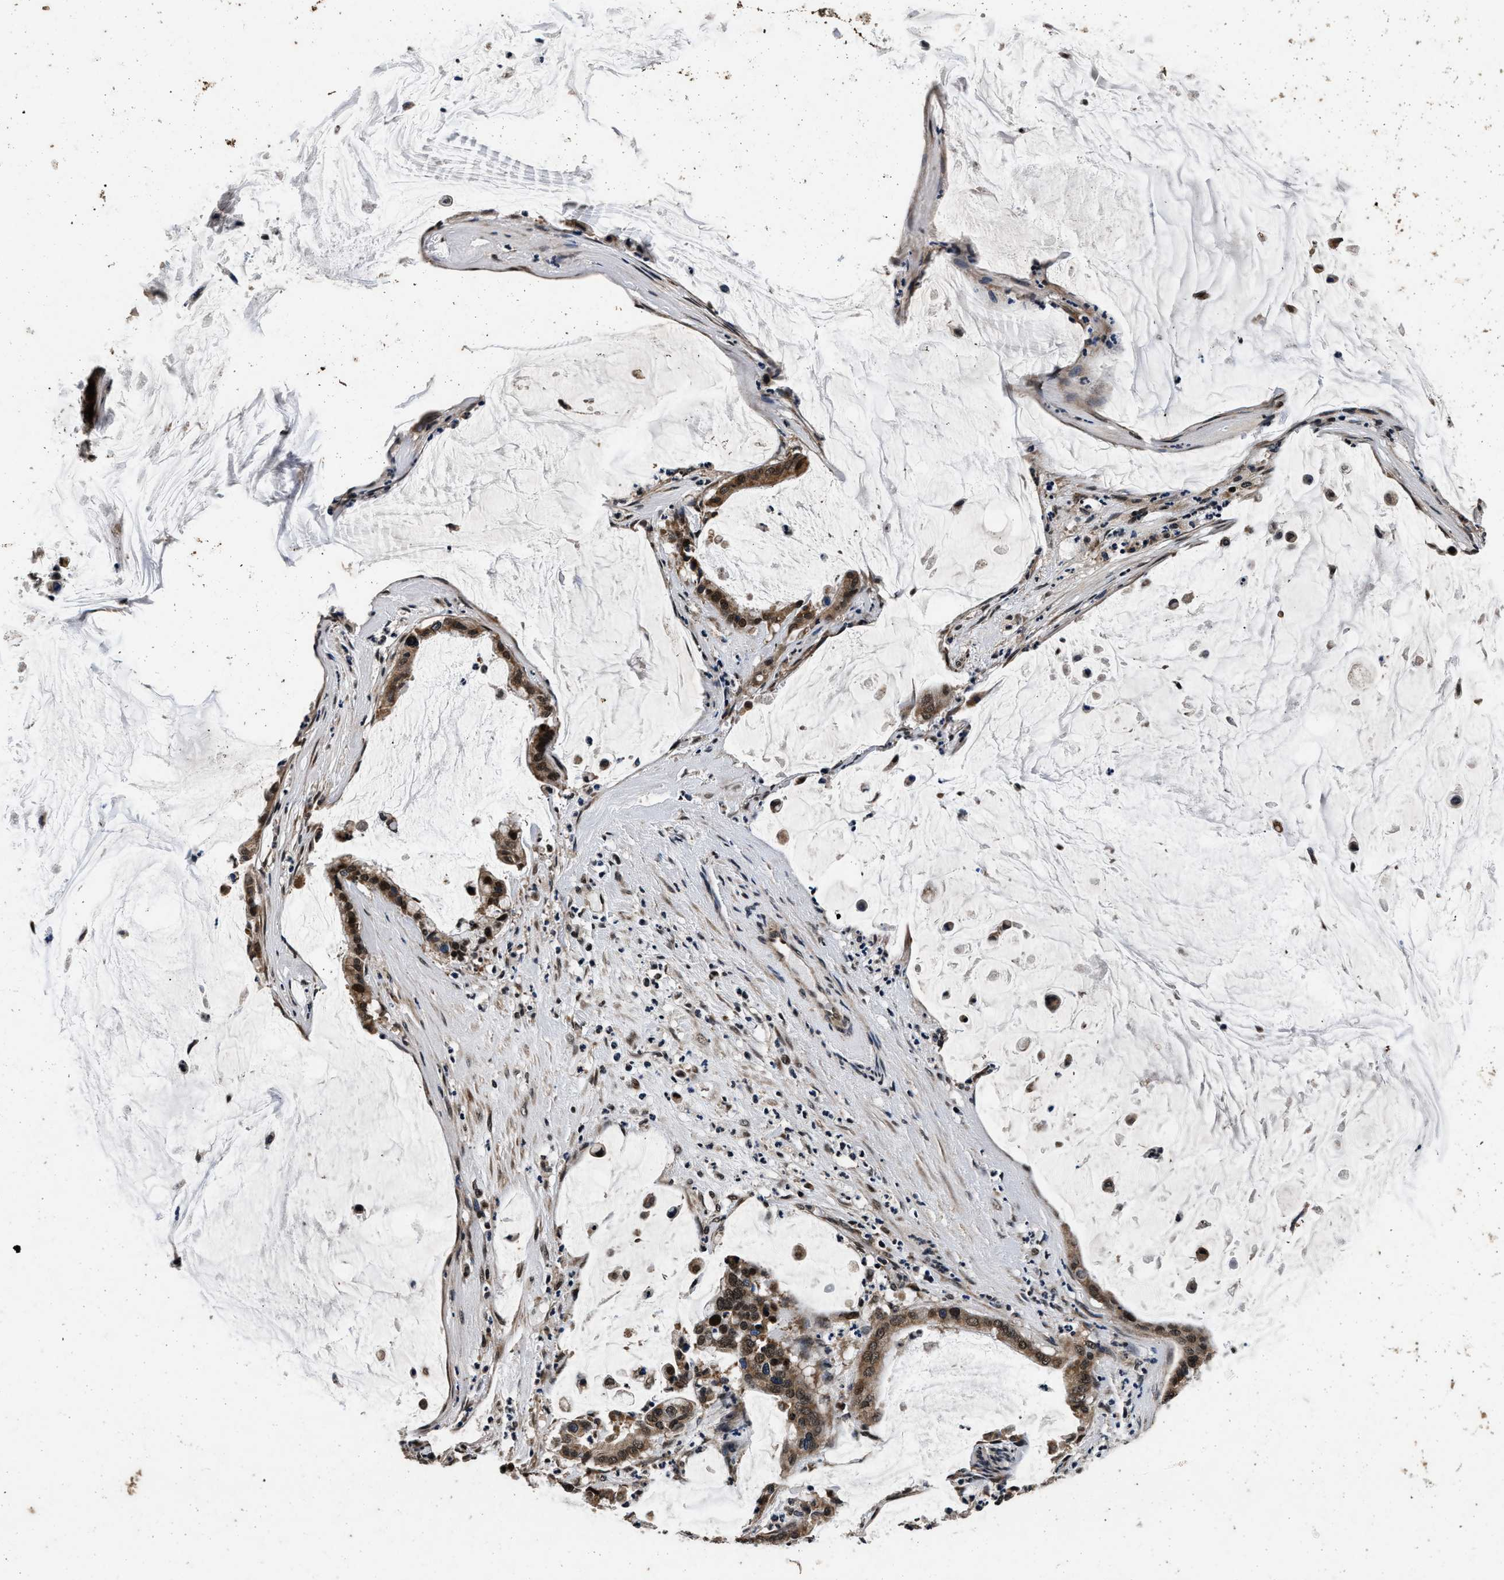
{"staining": {"intensity": "strong", "quantity": ">75%", "location": "cytoplasmic/membranous,nuclear"}, "tissue": "pancreatic cancer", "cell_type": "Tumor cells", "image_type": "cancer", "snomed": [{"axis": "morphology", "description": "Adenocarcinoma, NOS"}, {"axis": "topography", "description": "Pancreas"}], "caption": "Pancreatic cancer was stained to show a protein in brown. There is high levels of strong cytoplasmic/membranous and nuclear positivity in about >75% of tumor cells.", "gene": "CSTF1", "patient": {"sex": "male", "age": 41}}